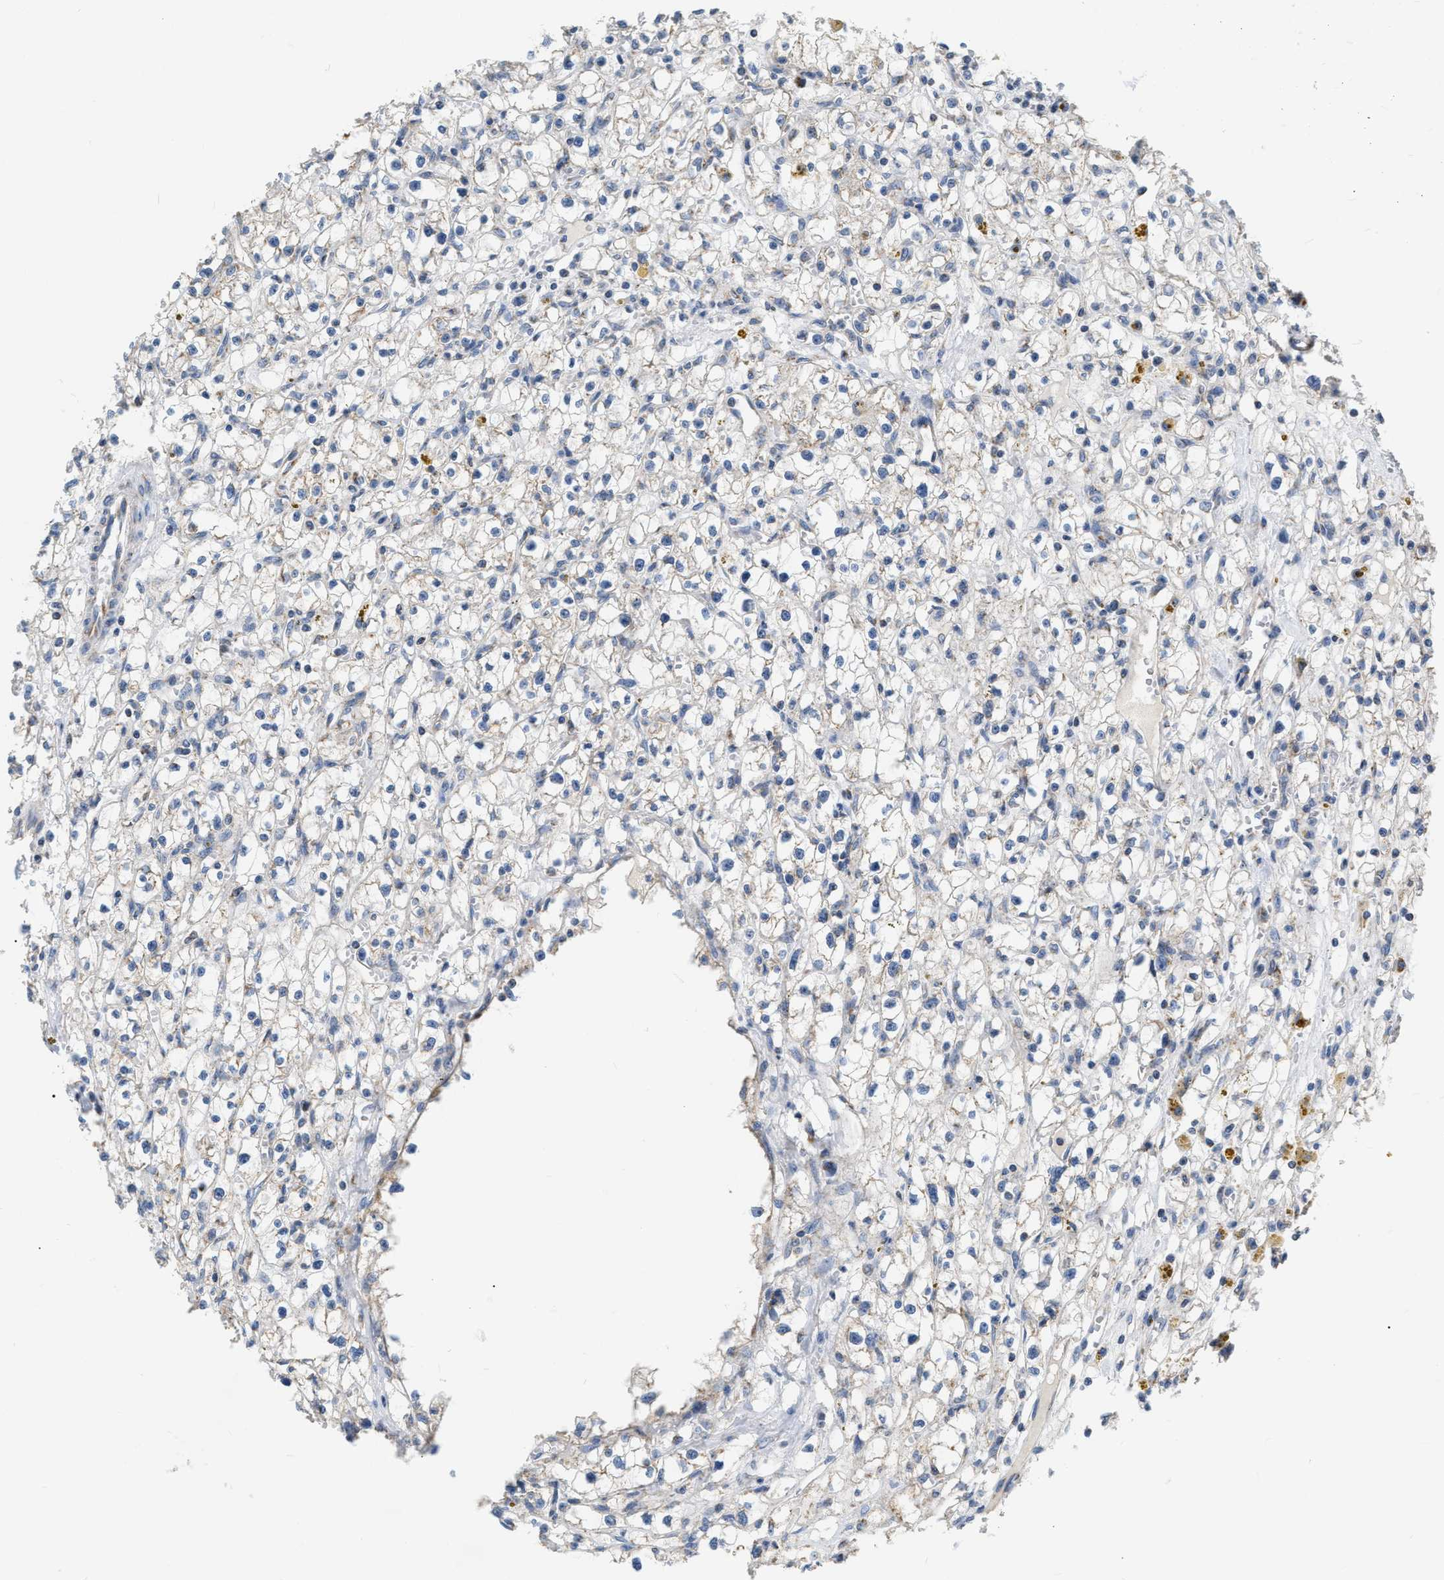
{"staining": {"intensity": "negative", "quantity": "none", "location": "none"}, "tissue": "renal cancer", "cell_type": "Tumor cells", "image_type": "cancer", "snomed": [{"axis": "morphology", "description": "Adenocarcinoma, NOS"}, {"axis": "topography", "description": "Kidney"}], "caption": "An IHC image of renal cancer (adenocarcinoma) is shown. There is no staining in tumor cells of renal cancer (adenocarcinoma).", "gene": "DDX56", "patient": {"sex": "male", "age": 56}}